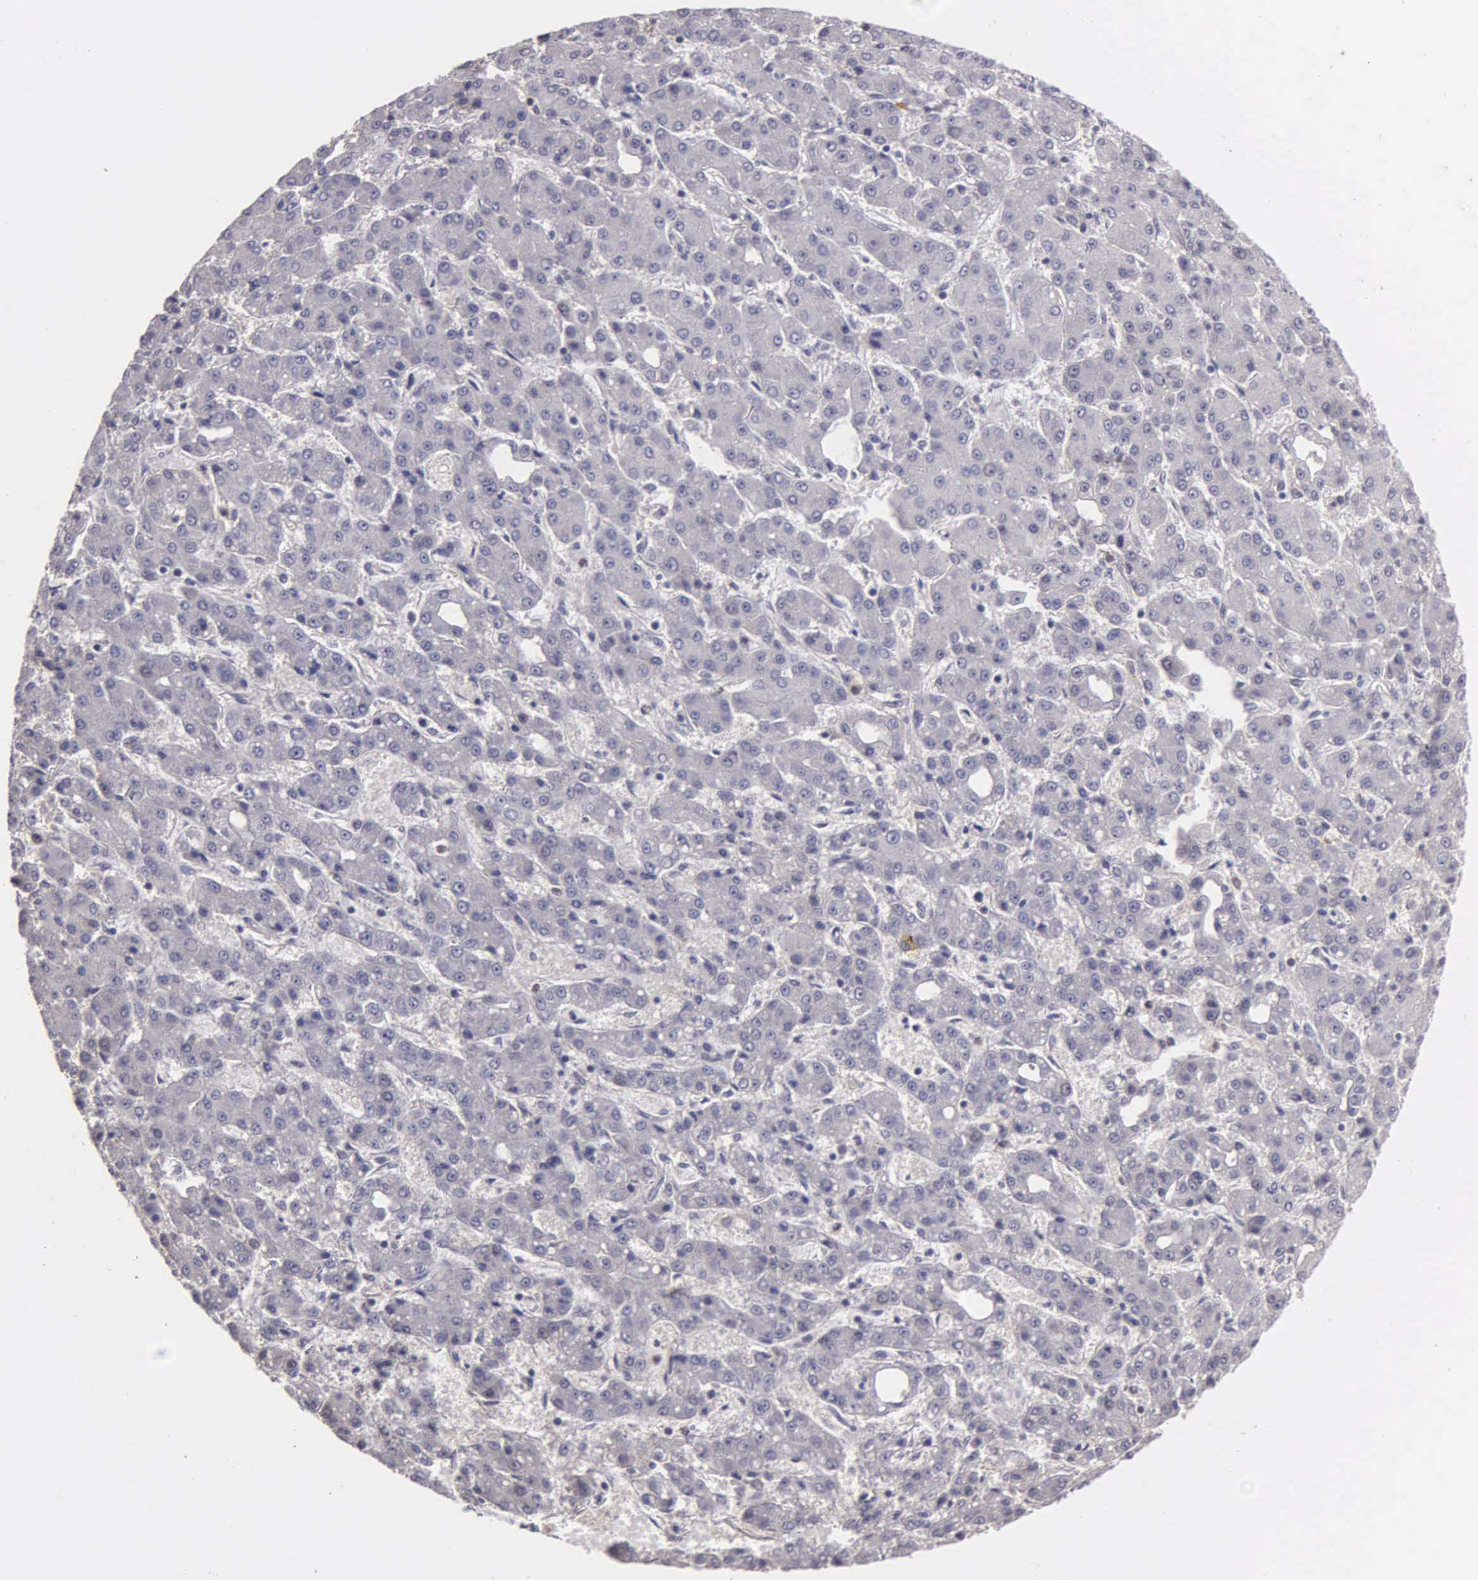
{"staining": {"intensity": "negative", "quantity": "none", "location": "none"}, "tissue": "liver cancer", "cell_type": "Tumor cells", "image_type": "cancer", "snomed": [{"axis": "morphology", "description": "Carcinoma, Hepatocellular, NOS"}, {"axis": "topography", "description": "Liver"}], "caption": "Immunohistochemistry photomicrograph of hepatocellular carcinoma (liver) stained for a protein (brown), which demonstrates no staining in tumor cells.", "gene": "BRD1", "patient": {"sex": "male", "age": 69}}